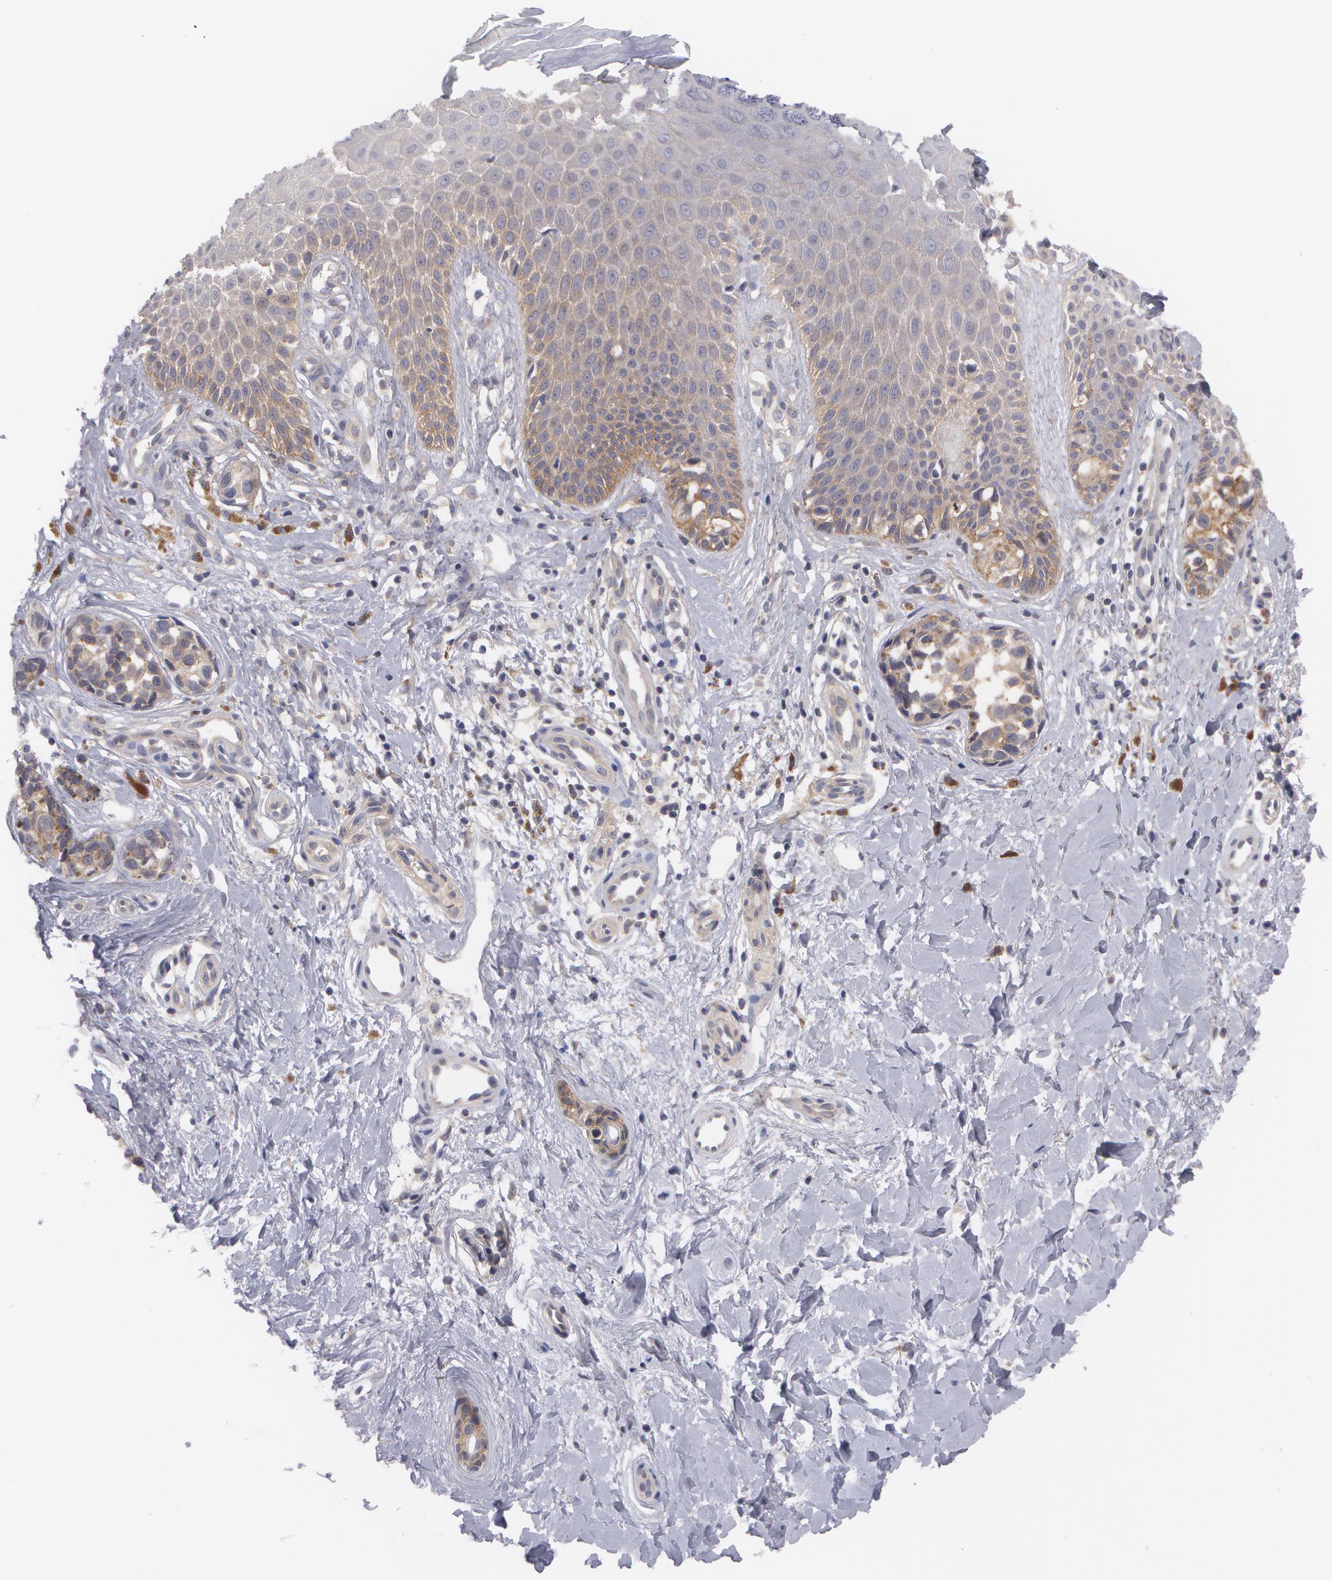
{"staining": {"intensity": "weak", "quantity": ">75%", "location": "cytoplasmic/membranous"}, "tissue": "melanoma", "cell_type": "Tumor cells", "image_type": "cancer", "snomed": [{"axis": "morphology", "description": "Malignant melanoma, NOS"}, {"axis": "topography", "description": "Skin"}], "caption": "Malignant melanoma tissue demonstrates weak cytoplasmic/membranous positivity in approximately >75% of tumor cells", "gene": "CASK", "patient": {"sex": "male", "age": 79}}